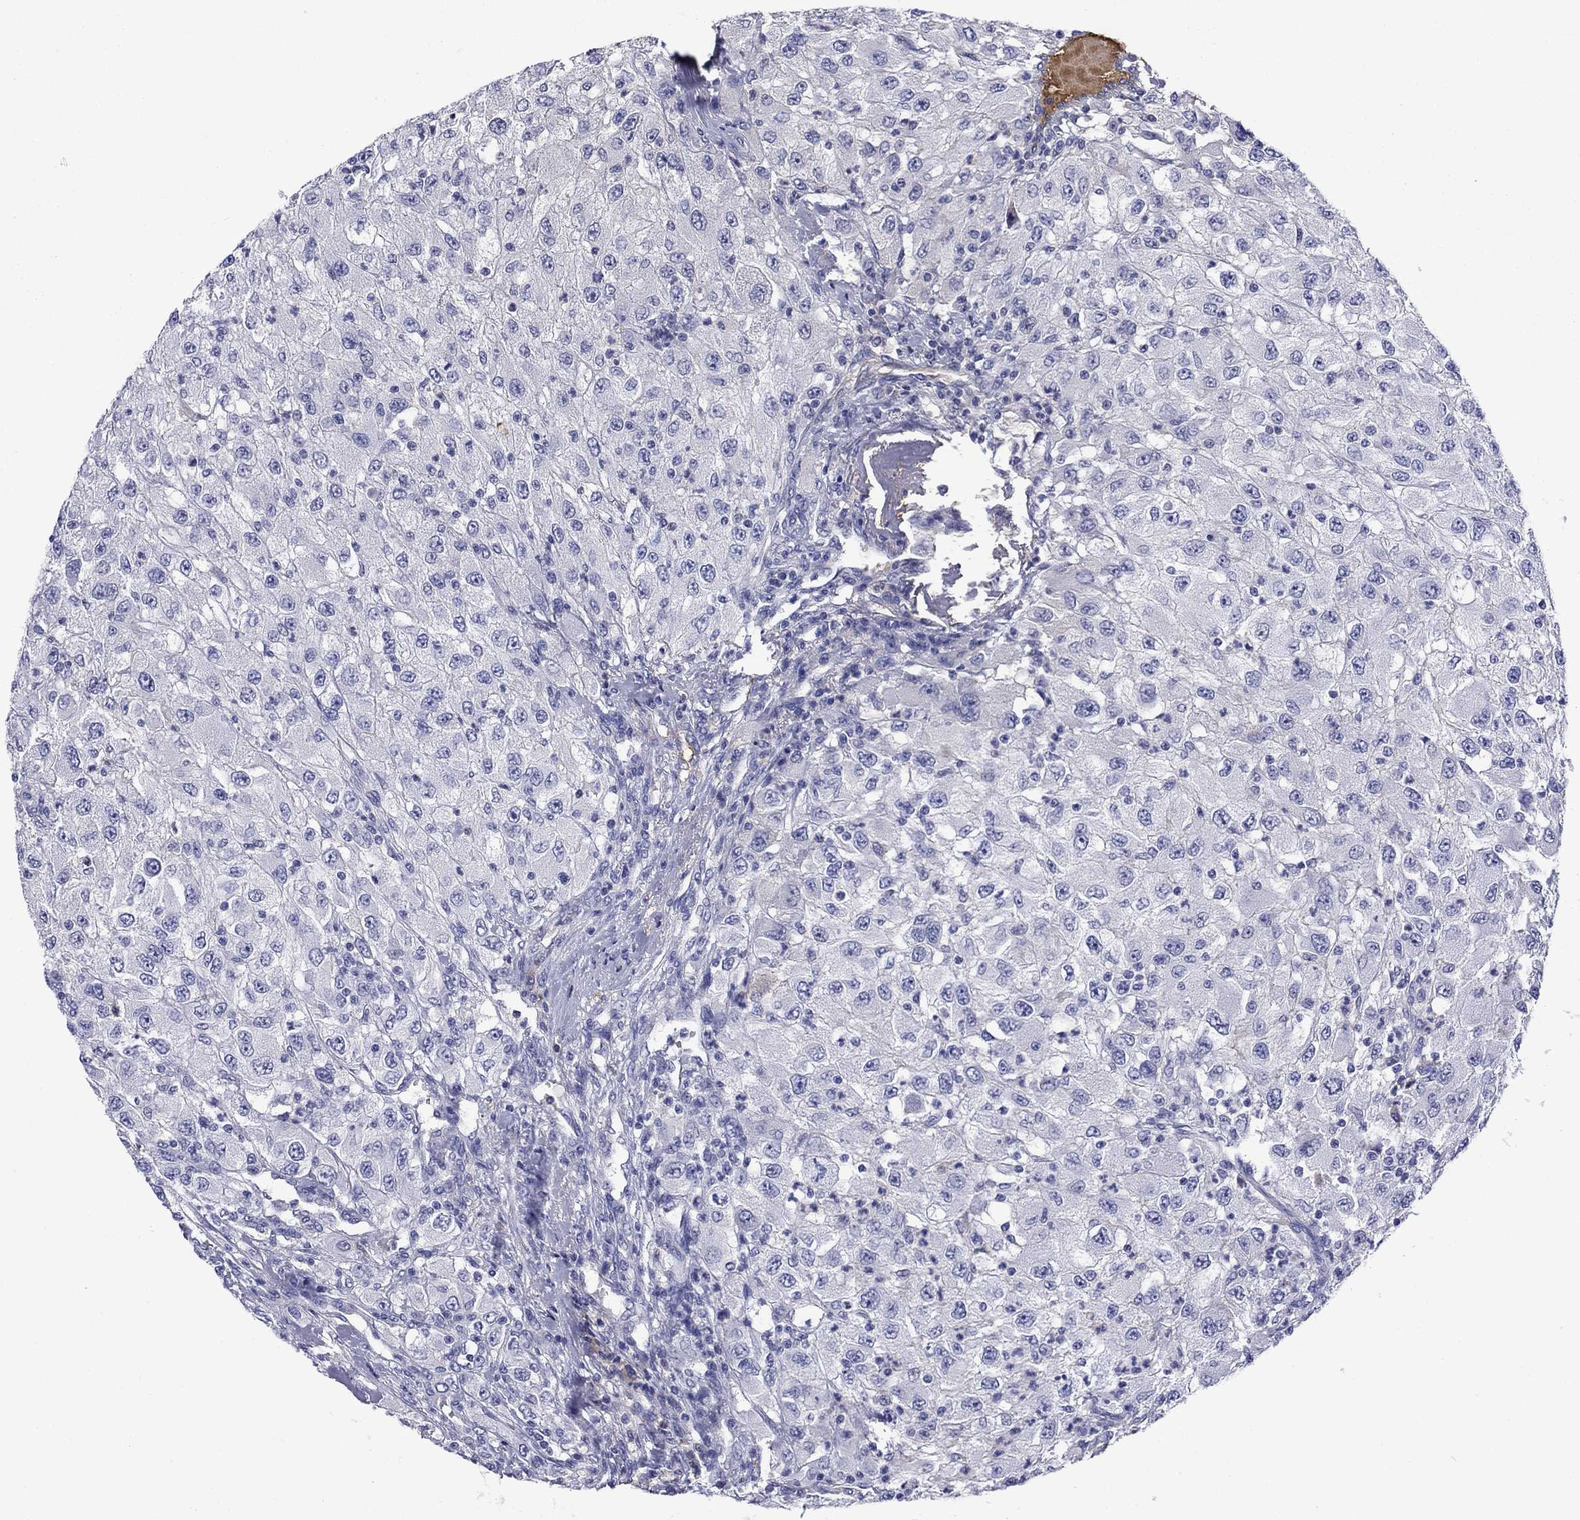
{"staining": {"intensity": "negative", "quantity": "none", "location": "none"}, "tissue": "renal cancer", "cell_type": "Tumor cells", "image_type": "cancer", "snomed": [{"axis": "morphology", "description": "Adenocarcinoma, NOS"}, {"axis": "topography", "description": "Kidney"}], "caption": "High magnification brightfield microscopy of renal adenocarcinoma stained with DAB (brown) and counterstained with hematoxylin (blue): tumor cells show no significant expression.", "gene": "APOA2", "patient": {"sex": "female", "age": 67}}